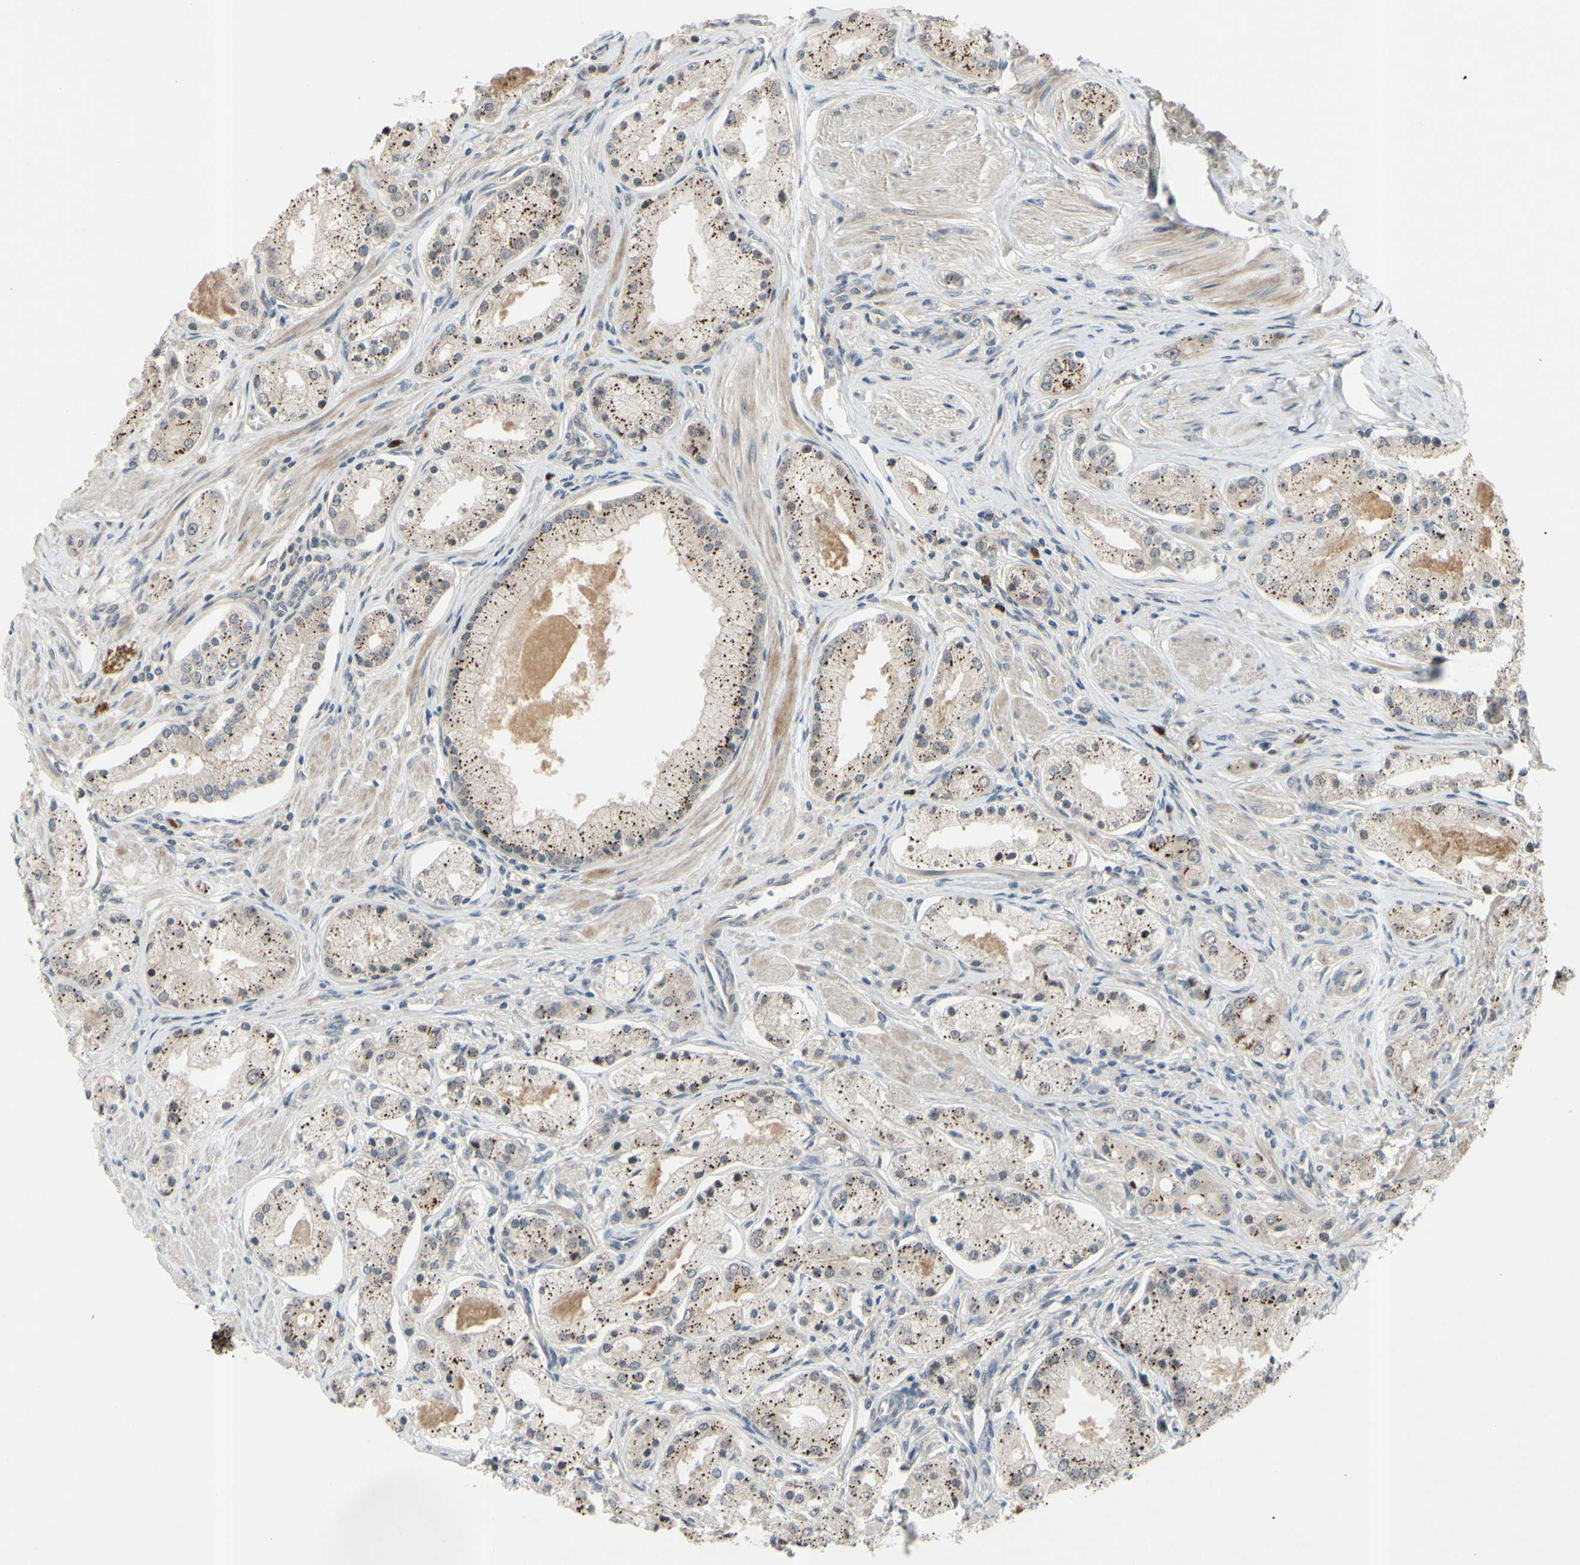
{"staining": {"intensity": "moderate", "quantity": ">75%", "location": "cytoplasmic/membranous"}, "tissue": "prostate cancer", "cell_type": "Tumor cells", "image_type": "cancer", "snomed": [{"axis": "morphology", "description": "Adenocarcinoma, High grade"}, {"axis": "topography", "description": "Prostate"}], "caption": "Immunohistochemistry (IHC) (DAB (3,3'-diaminobenzidine)) staining of prostate high-grade adenocarcinoma shows moderate cytoplasmic/membranous protein positivity in approximately >75% of tumor cells.", "gene": "ALK", "patient": {"sex": "male", "age": 66}}